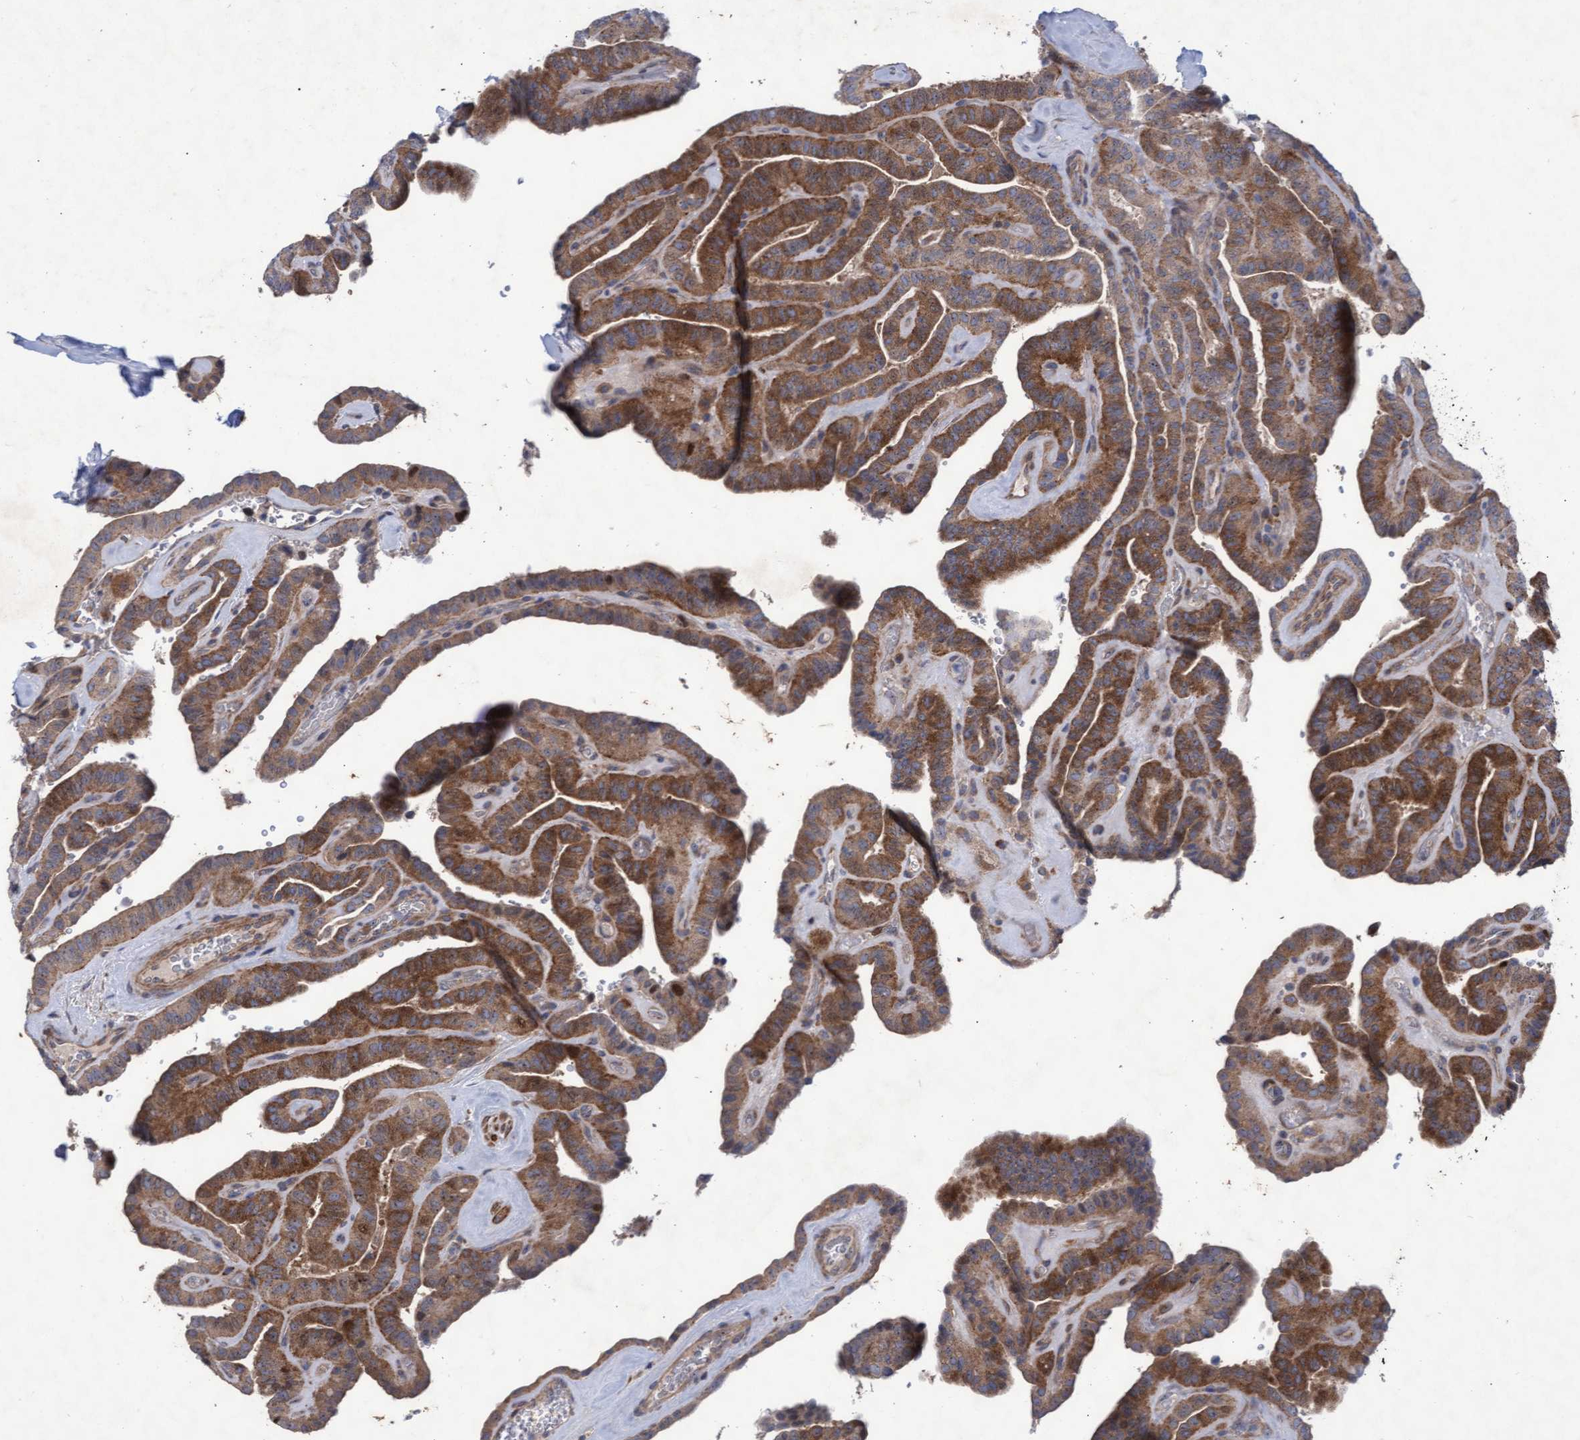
{"staining": {"intensity": "moderate", "quantity": "25%-75%", "location": "cytoplasmic/membranous"}, "tissue": "thyroid cancer", "cell_type": "Tumor cells", "image_type": "cancer", "snomed": [{"axis": "morphology", "description": "Papillary adenocarcinoma, NOS"}, {"axis": "topography", "description": "Thyroid gland"}], "caption": "Thyroid papillary adenocarcinoma stained for a protein (brown) demonstrates moderate cytoplasmic/membranous positive staining in approximately 25%-75% of tumor cells.", "gene": "ABCF2", "patient": {"sex": "male", "age": 77}}